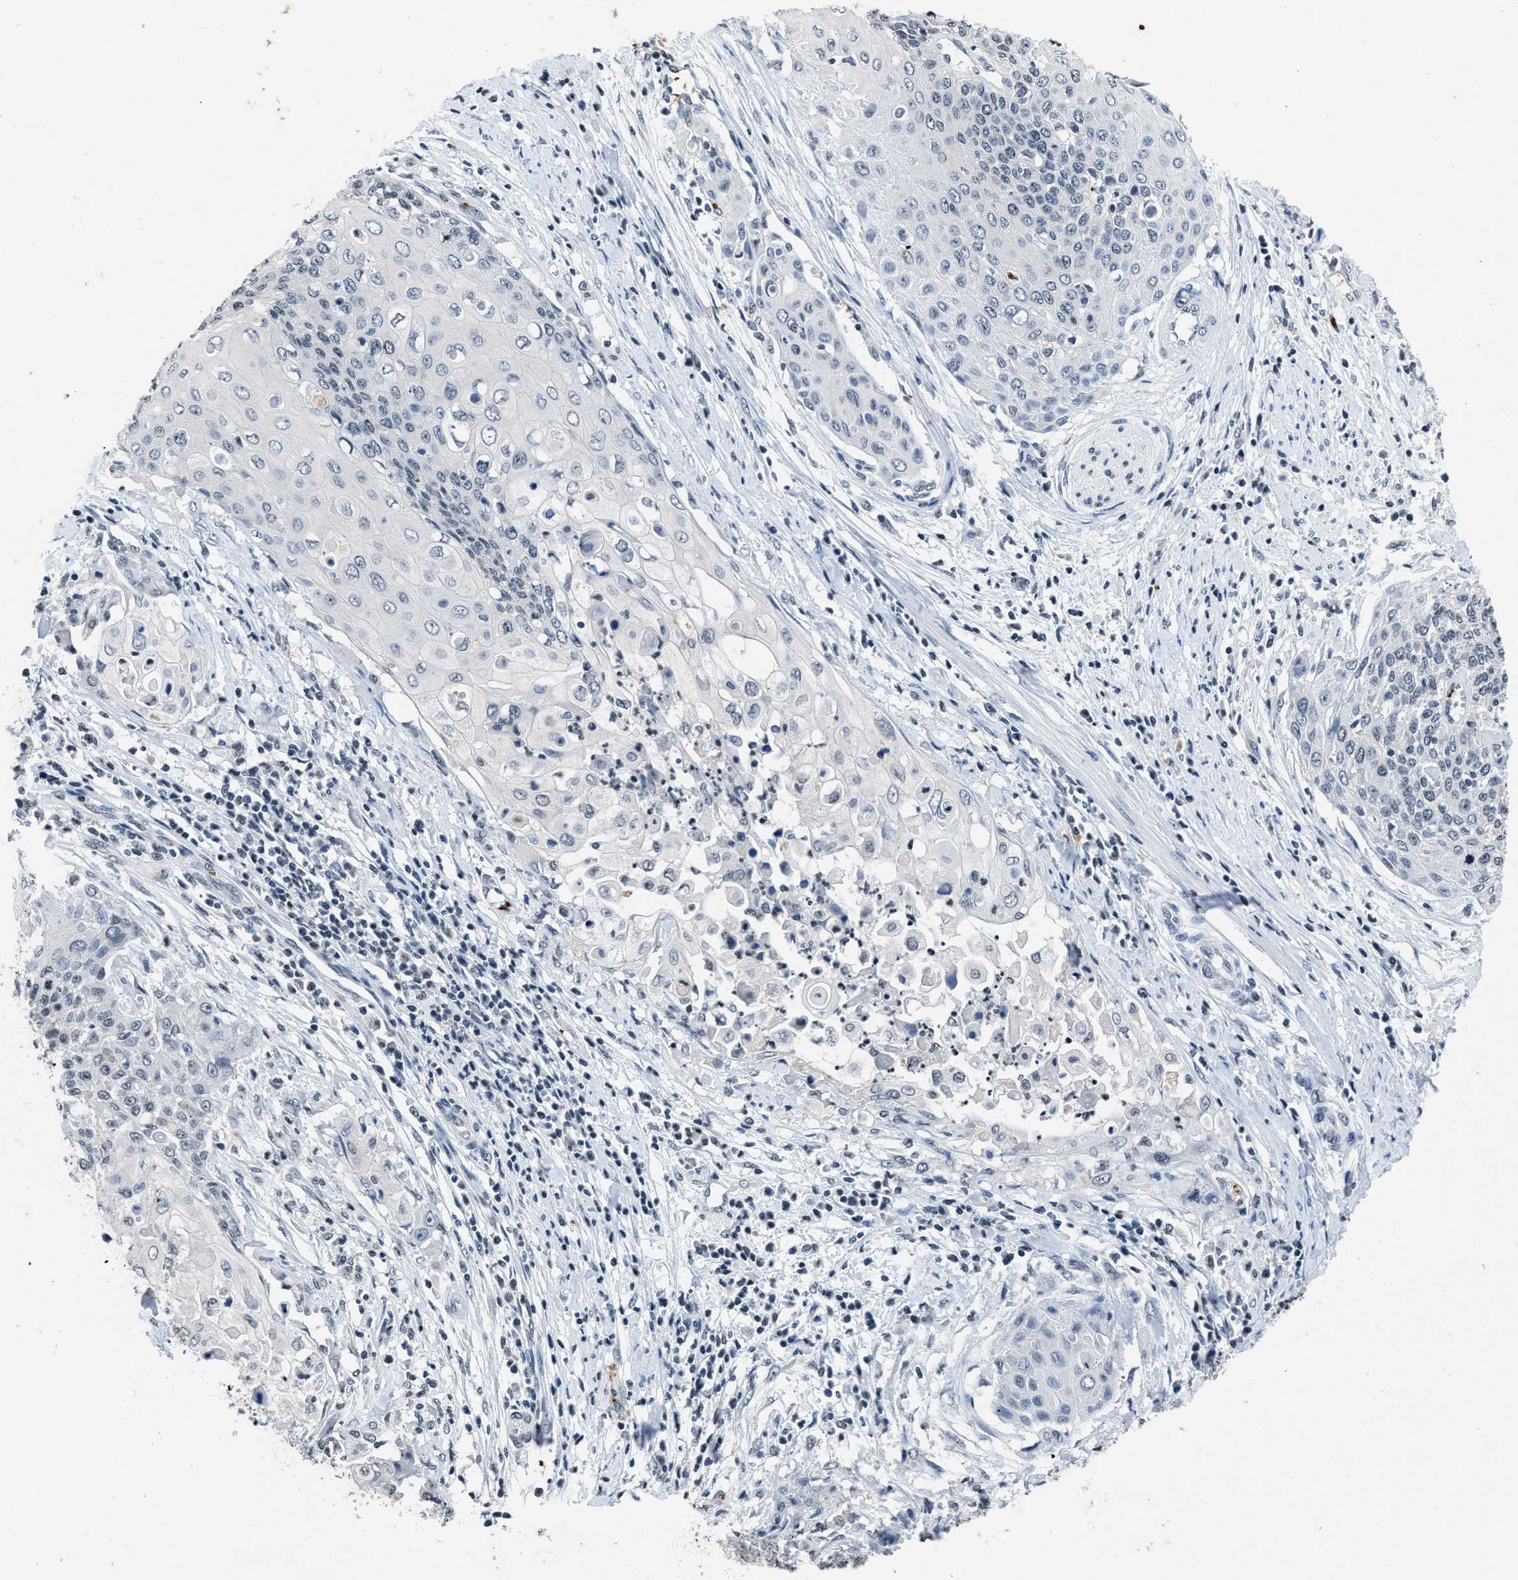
{"staining": {"intensity": "negative", "quantity": "none", "location": "none"}, "tissue": "cervical cancer", "cell_type": "Tumor cells", "image_type": "cancer", "snomed": [{"axis": "morphology", "description": "Squamous cell carcinoma, NOS"}, {"axis": "topography", "description": "Cervix"}], "caption": "Tumor cells are negative for protein expression in human cervical cancer (squamous cell carcinoma). (Immunohistochemistry, brightfield microscopy, high magnification).", "gene": "ITGA2B", "patient": {"sex": "female", "age": 39}}